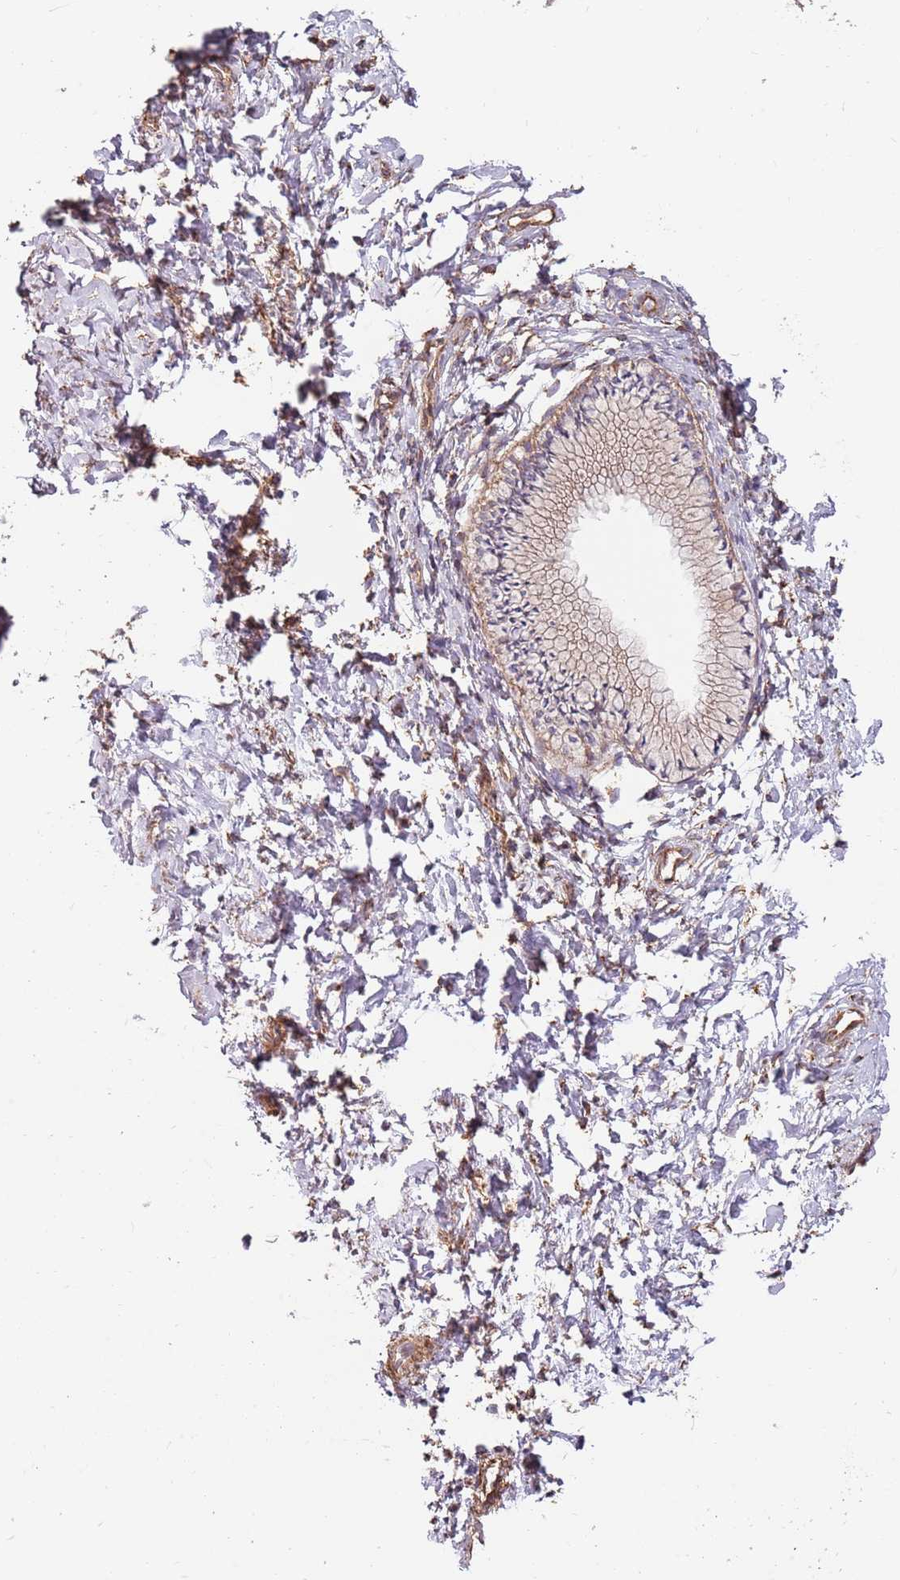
{"staining": {"intensity": "weak", "quantity": "25%-75%", "location": "cytoplasmic/membranous"}, "tissue": "cervix", "cell_type": "Glandular cells", "image_type": "normal", "snomed": [{"axis": "morphology", "description": "Normal tissue, NOS"}, {"axis": "topography", "description": "Cervix"}], "caption": "Protein staining displays weak cytoplasmic/membranous staining in approximately 25%-75% of glandular cells in unremarkable cervix. (Brightfield microscopy of DAB IHC at high magnification).", "gene": "SPDL1", "patient": {"sex": "female", "age": 33}}